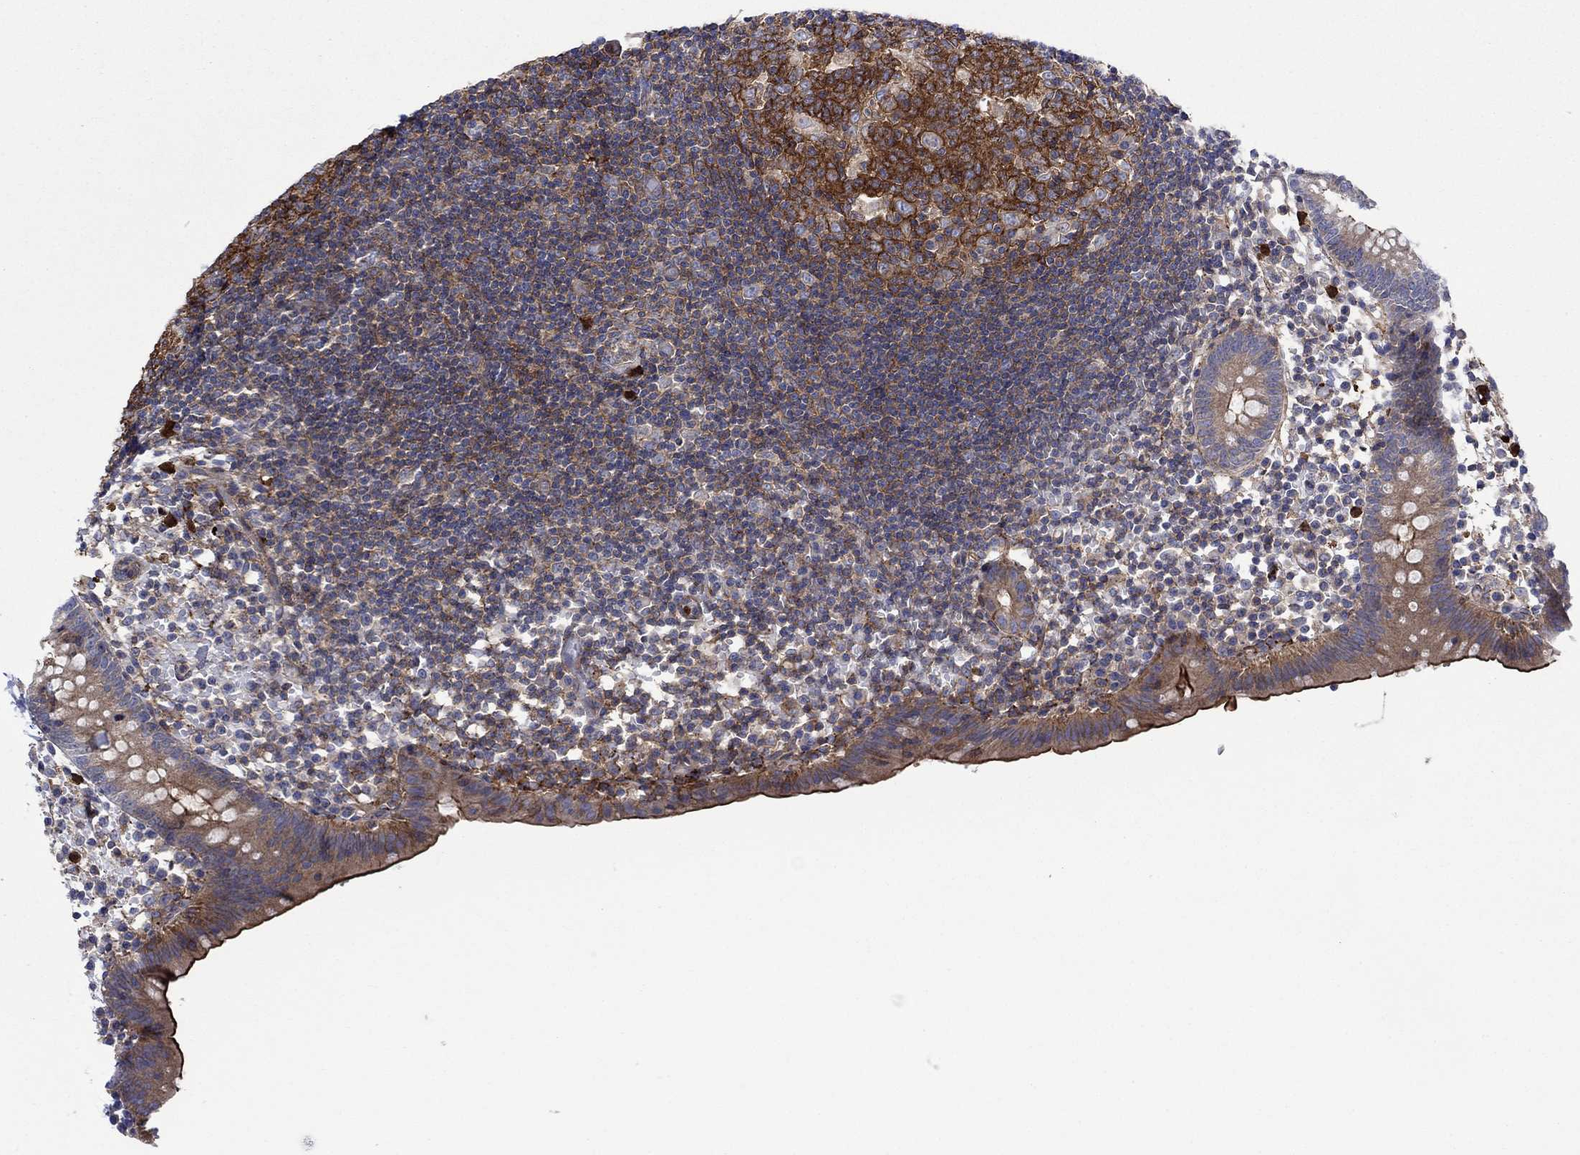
{"staining": {"intensity": "strong", "quantity": "25%-75%", "location": "cytoplasmic/membranous"}, "tissue": "appendix", "cell_type": "Glandular cells", "image_type": "normal", "snomed": [{"axis": "morphology", "description": "Normal tissue, NOS"}, {"axis": "topography", "description": "Appendix"}], "caption": "Brown immunohistochemical staining in benign human appendix reveals strong cytoplasmic/membranous expression in approximately 25%-75% of glandular cells. The staining was performed using DAB to visualize the protein expression in brown, while the nuclei were stained in blue with hematoxylin (Magnification: 20x).", "gene": "PAG1", "patient": {"sex": "female", "age": 40}}